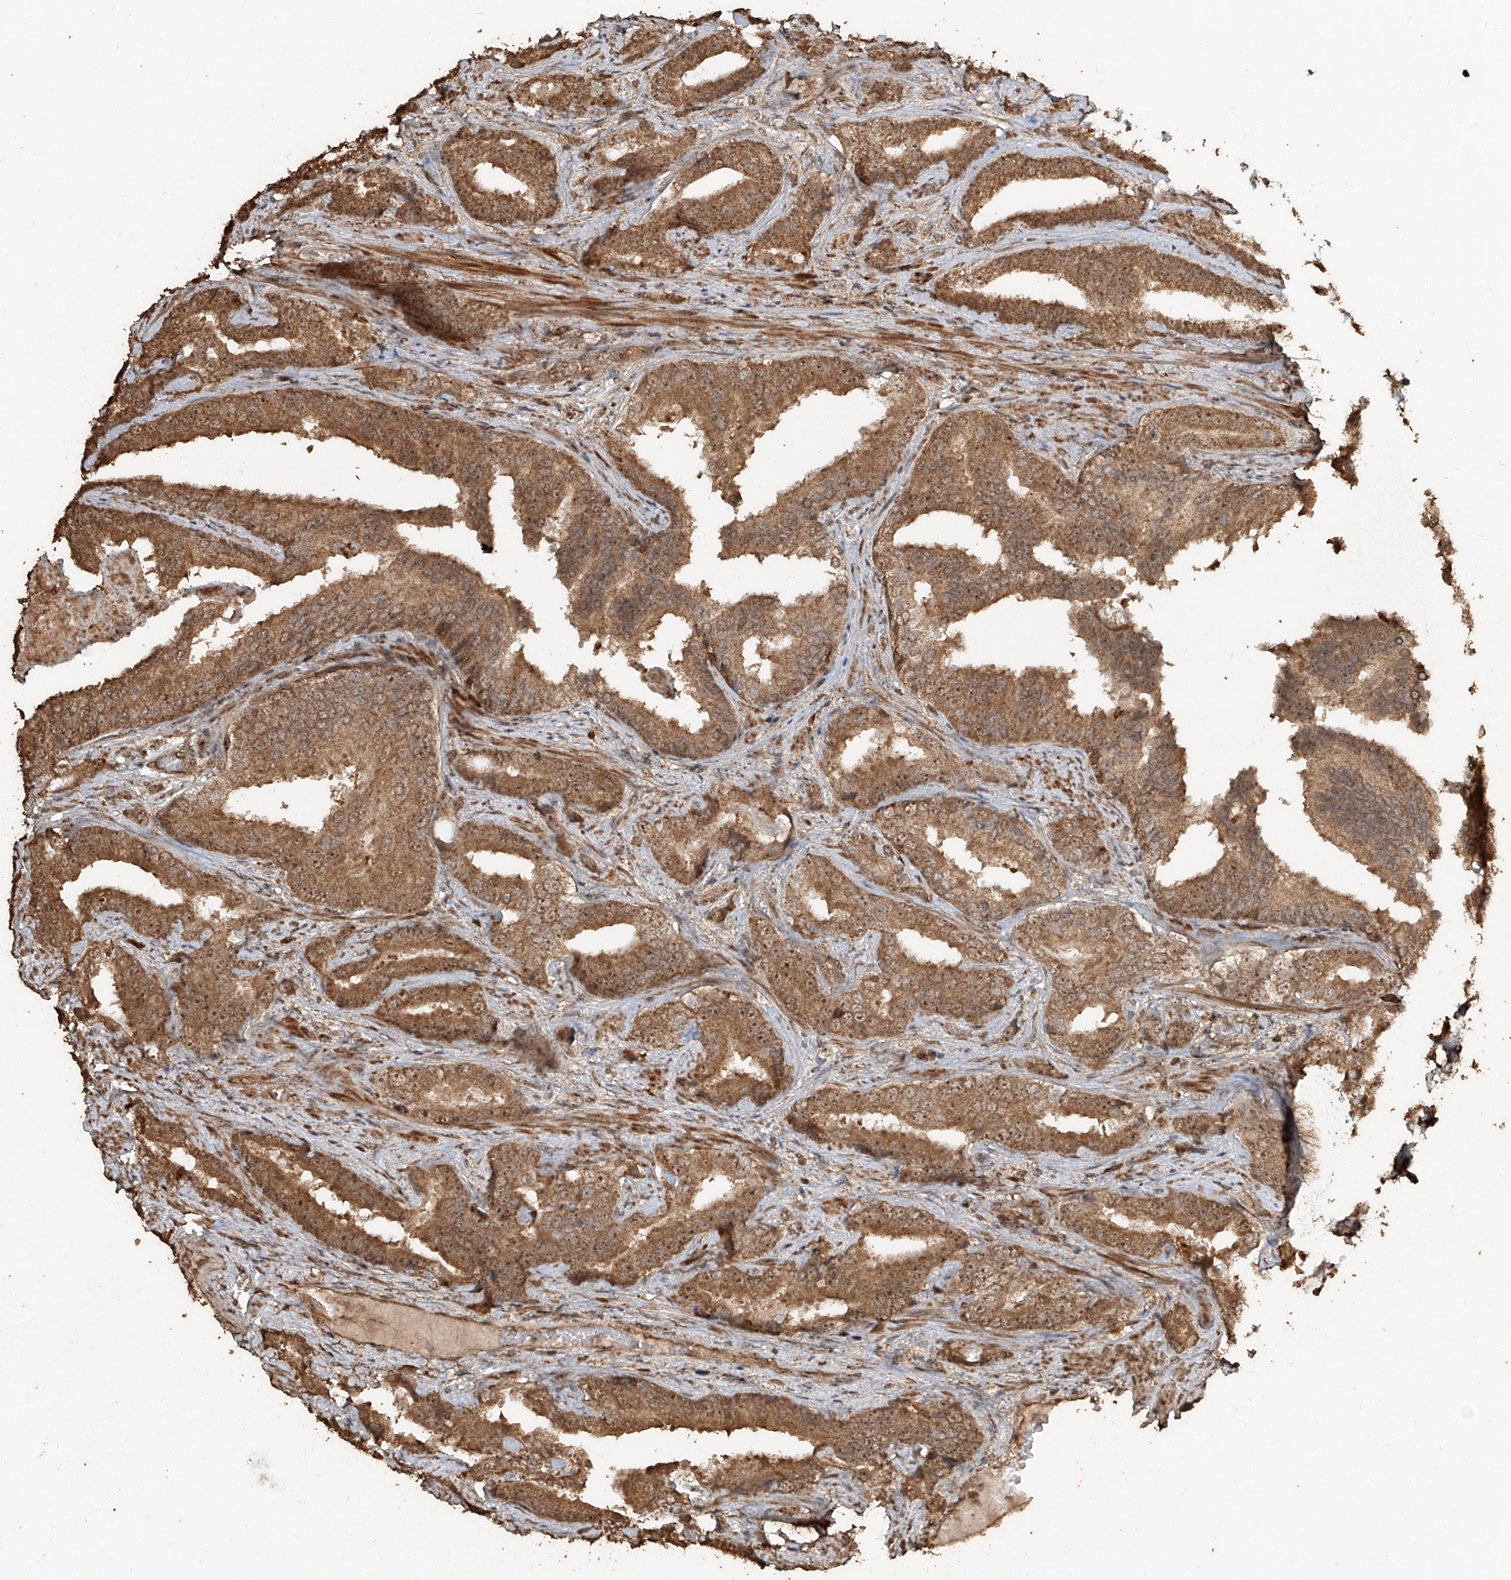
{"staining": {"intensity": "moderate", "quantity": ">75%", "location": "cytoplasmic/membranous,nuclear"}, "tissue": "prostate cancer", "cell_type": "Tumor cells", "image_type": "cancer", "snomed": [{"axis": "morphology", "description": "Adenocarcinoma, Low grade"}, {"axis": "topography", "description": "Prostate"}], "caption": "High-power microscopy captured an IHC micrograph of prostate cancer (low-grade adenocarcinoma), revealing moderate cytoplasmic/membranous and nuclear positivity in approximately >75% of tumor cells. Using DAB (3,3'-diaminobenzidine) (brown) and hematoxylin (blue) stains, captured at high magnification using brightfield microscopy.", "gene": "ZNF660", "patient": {"sex": "male", "age": 67}}